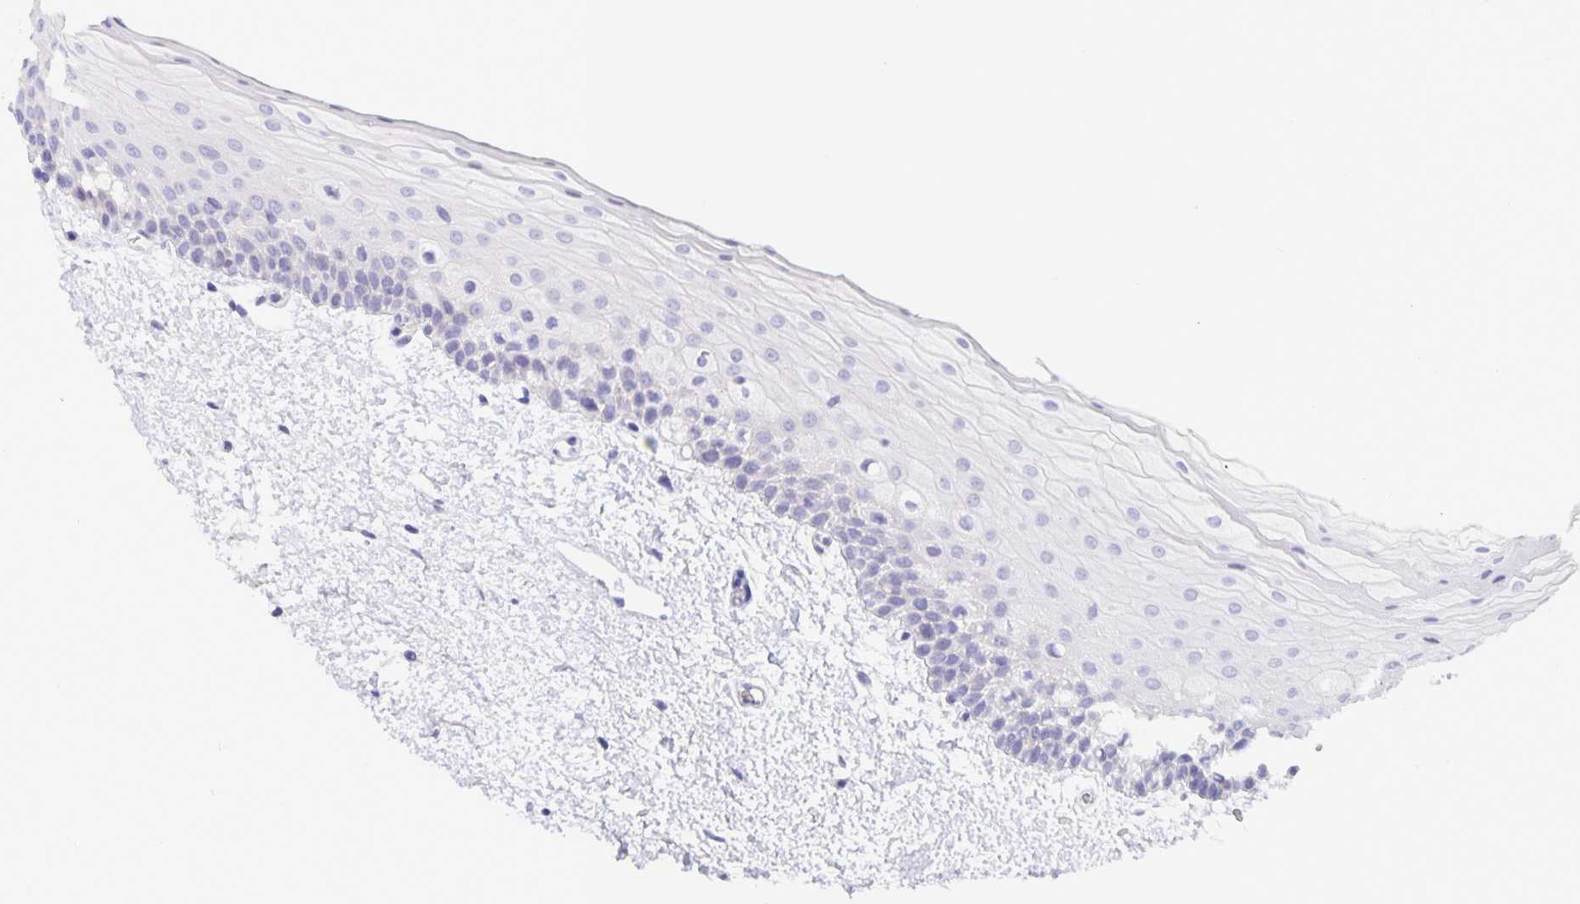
{"staining": {"intensity": "negative", "quantity": "none", "location": "none"}, "tissue": "oral mucosa", "cell_type": "Squamous epithelial cells", "image_type": "normal", "snomed": [{"axis": "morphology", "description": "Normal tissue, NOS"}, {"axis": "topography", "description": "Oral tissue"}], "caption": "IHC photomicrograph of normal oral mucosa: oral mucosa stained with DAB (3,3'-diaminobenzidine) reveals no significant protein expression in squamous epithelial cells. The staining is performed using DAB brown chromogen with nuclei counter-stained in using hematoxylin.", "gene": "ERMN", "patient": {"sex": "female", "age": 82}}